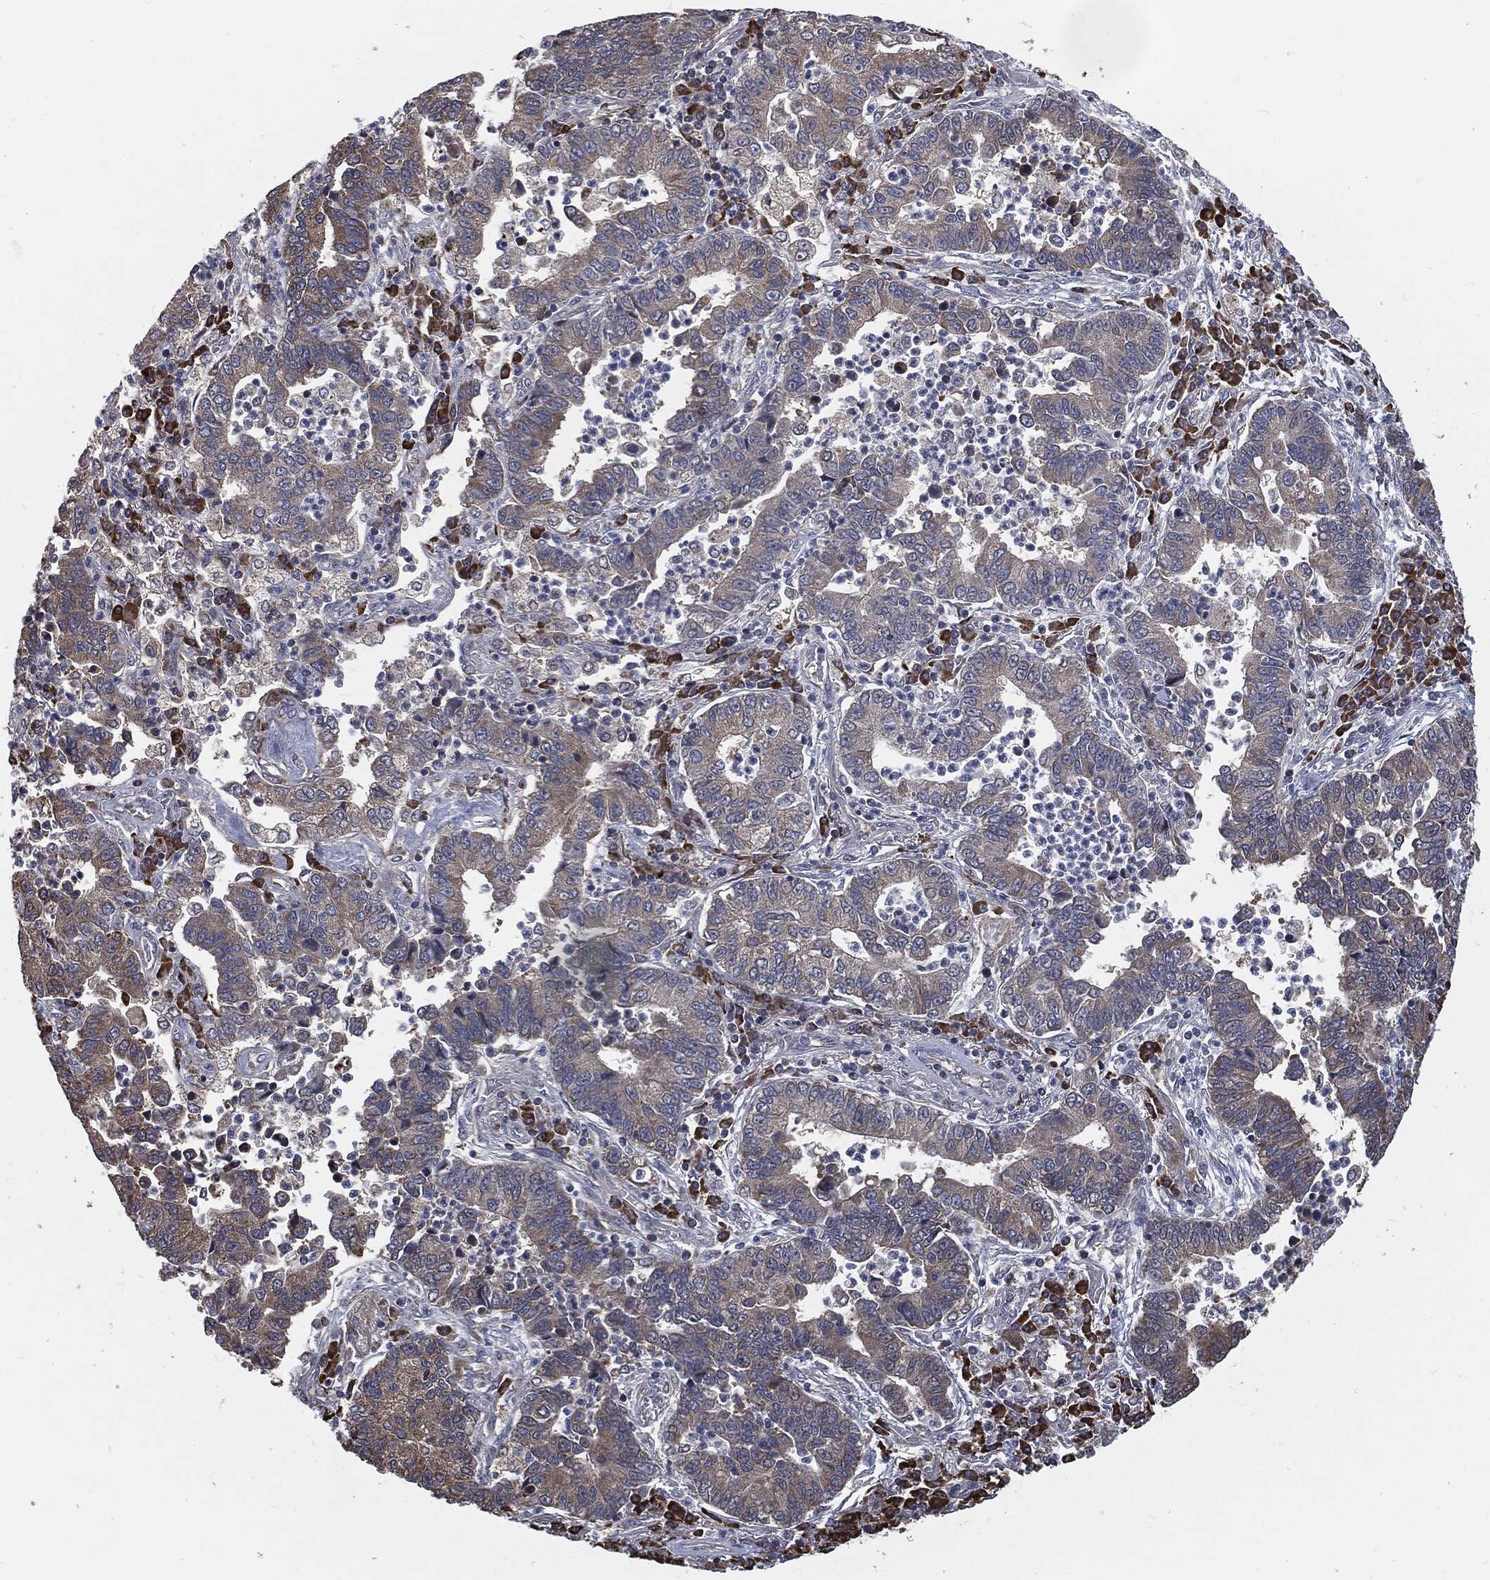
{"staining": {"intensity": "weak", "quantity": "<25%", "location": "cytoplasmic/membranous"}, "tissue": "lung cancer", "cell_type": "Tumor cells", "image_type": "cancer", "snomed": [{"axis": "morphology", "description": "Adenocarcinoma, NOS"}, {"axis": "topography", "description": "Lung"}], "caption": "A photomicrograph of human lung cancer is negative for staining in tumor cells.", "gene": "PRDX4", "patient": {"sex": "female", "age": 57}}